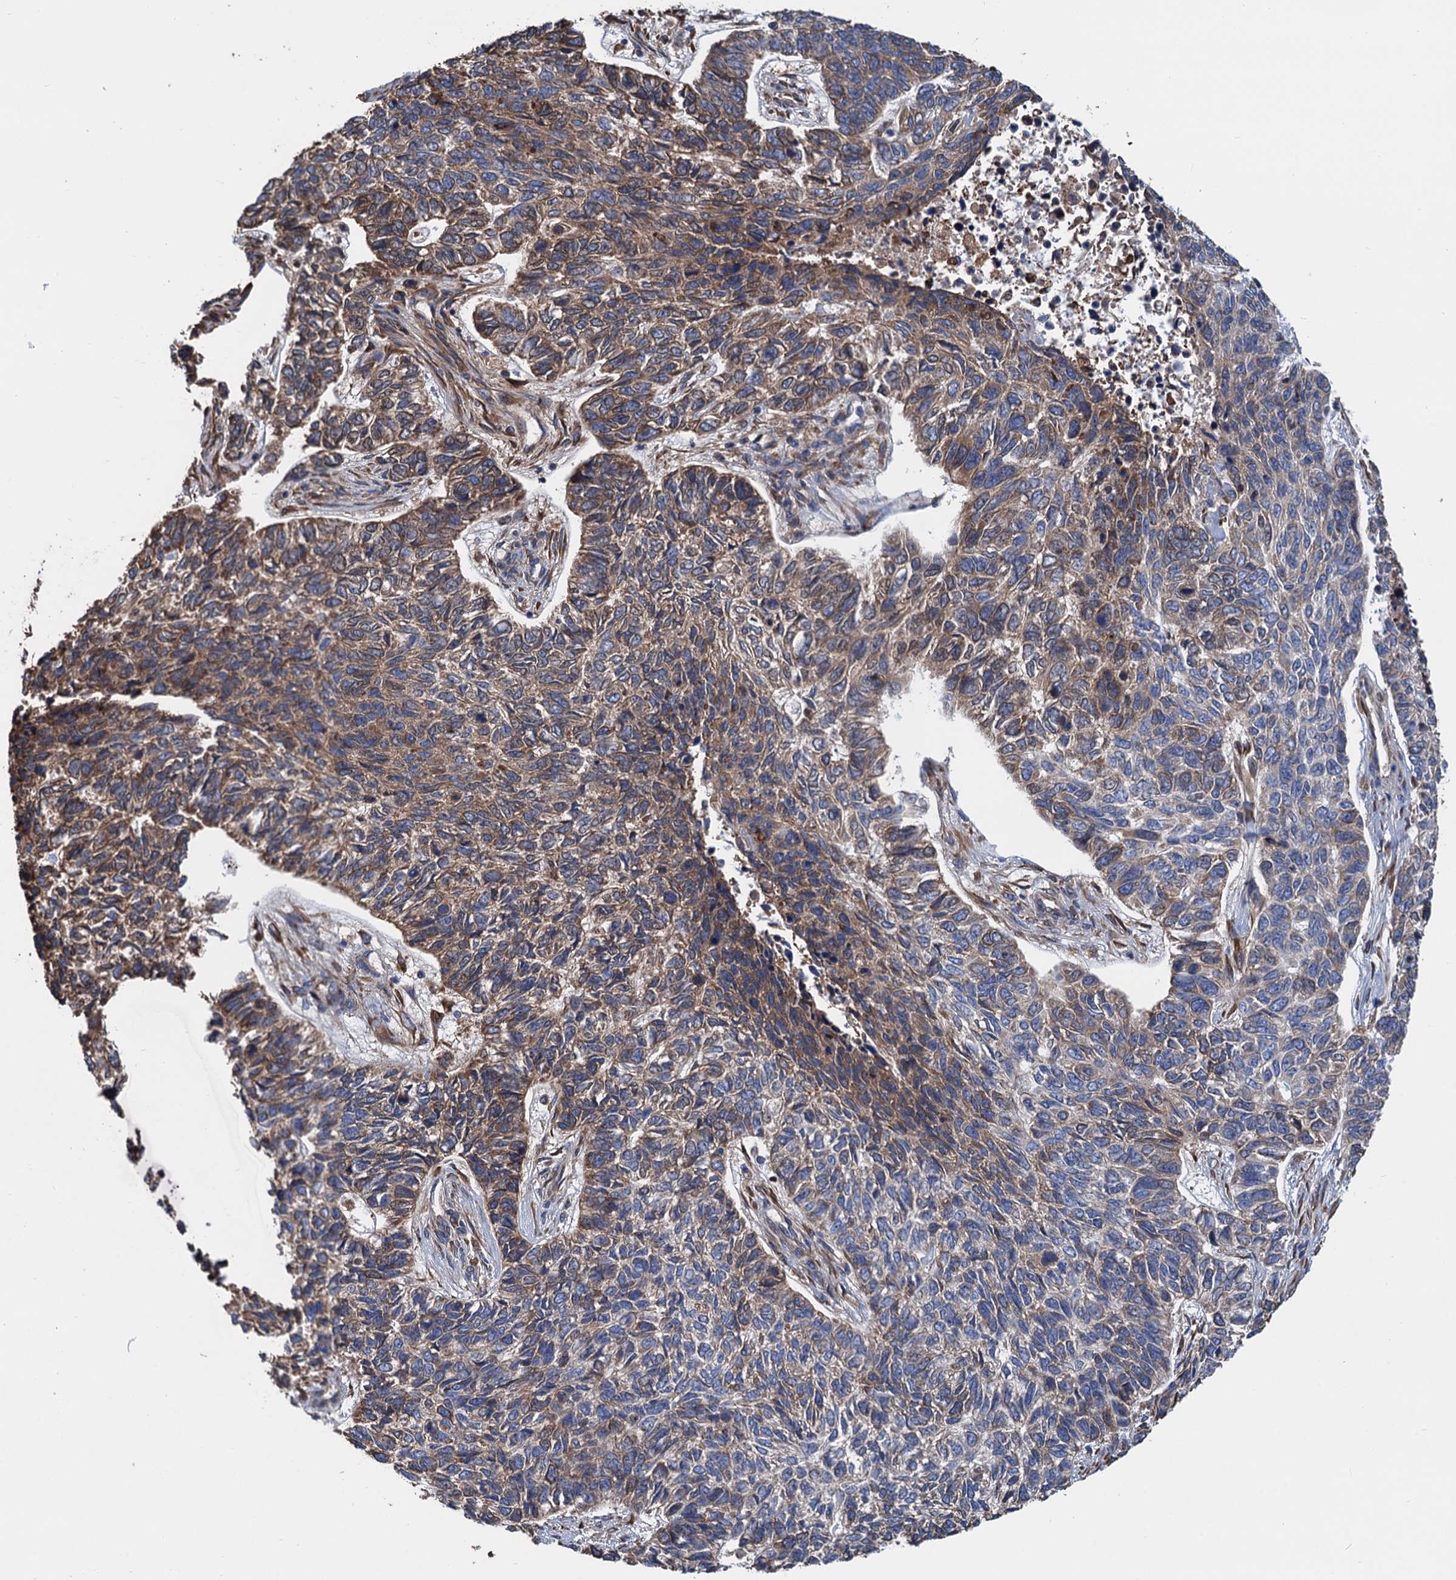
{"staining": {"intensity": "weak", "quantity": "25%-75%", "location": "cytoplasmic/membranous"}, "tissue": "skin cancer", "cell_type": "Tumor cells", "image_type": "cancer", "snomed": [{"axis": "morphology", "description": "Basal cell carcinoma"}, {"axis": "topography", "description": "Skin"}], "caption": "Protein staining shows weak cytoplasmic/membranous positivity in about 25%-75% of tumor cells in skin basal cell carcinoma.", "gene": "CNNM1", "patient": {"sex": "female", "age": 65}}